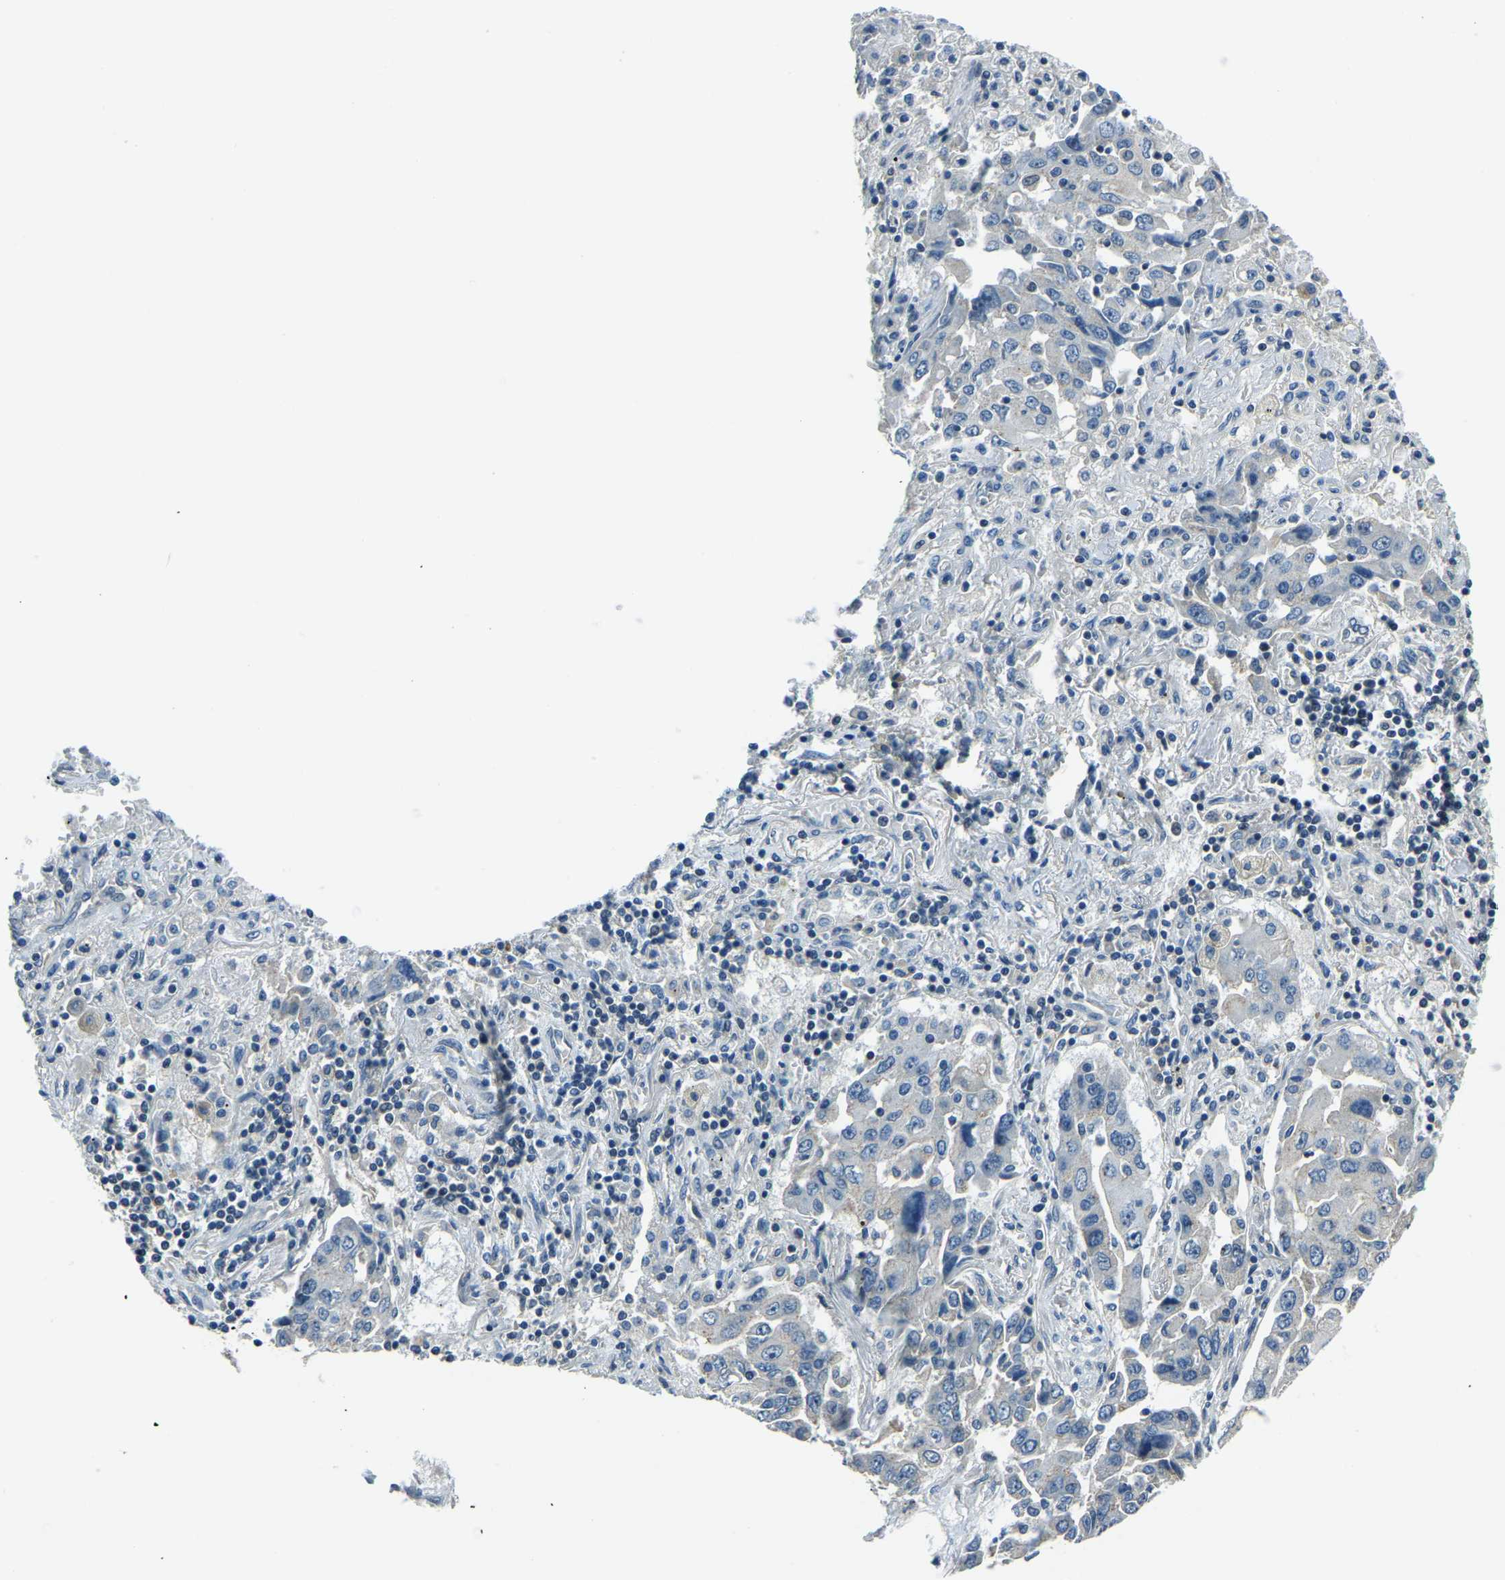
{"staining": {"intensity": "negative", "quantity": "none", "location": "none"}, "tissue": "lung cancer", "cell_type": "Tumor cells", "image_type": "cancer", "snomed": [{"axis": "morphology", "description": "Adenocarcinoma, NOS"}, {"axis": "topography", "description": "Lung"}], "caption": "An IHC photomicrograph of lung cancer (adenocarcinoma) is shown. There is no staining in tumor cells of lung cancer (adenocarcinoma).", "gene": "RRP1", "patient": {"sex": "female", "age": 65}}